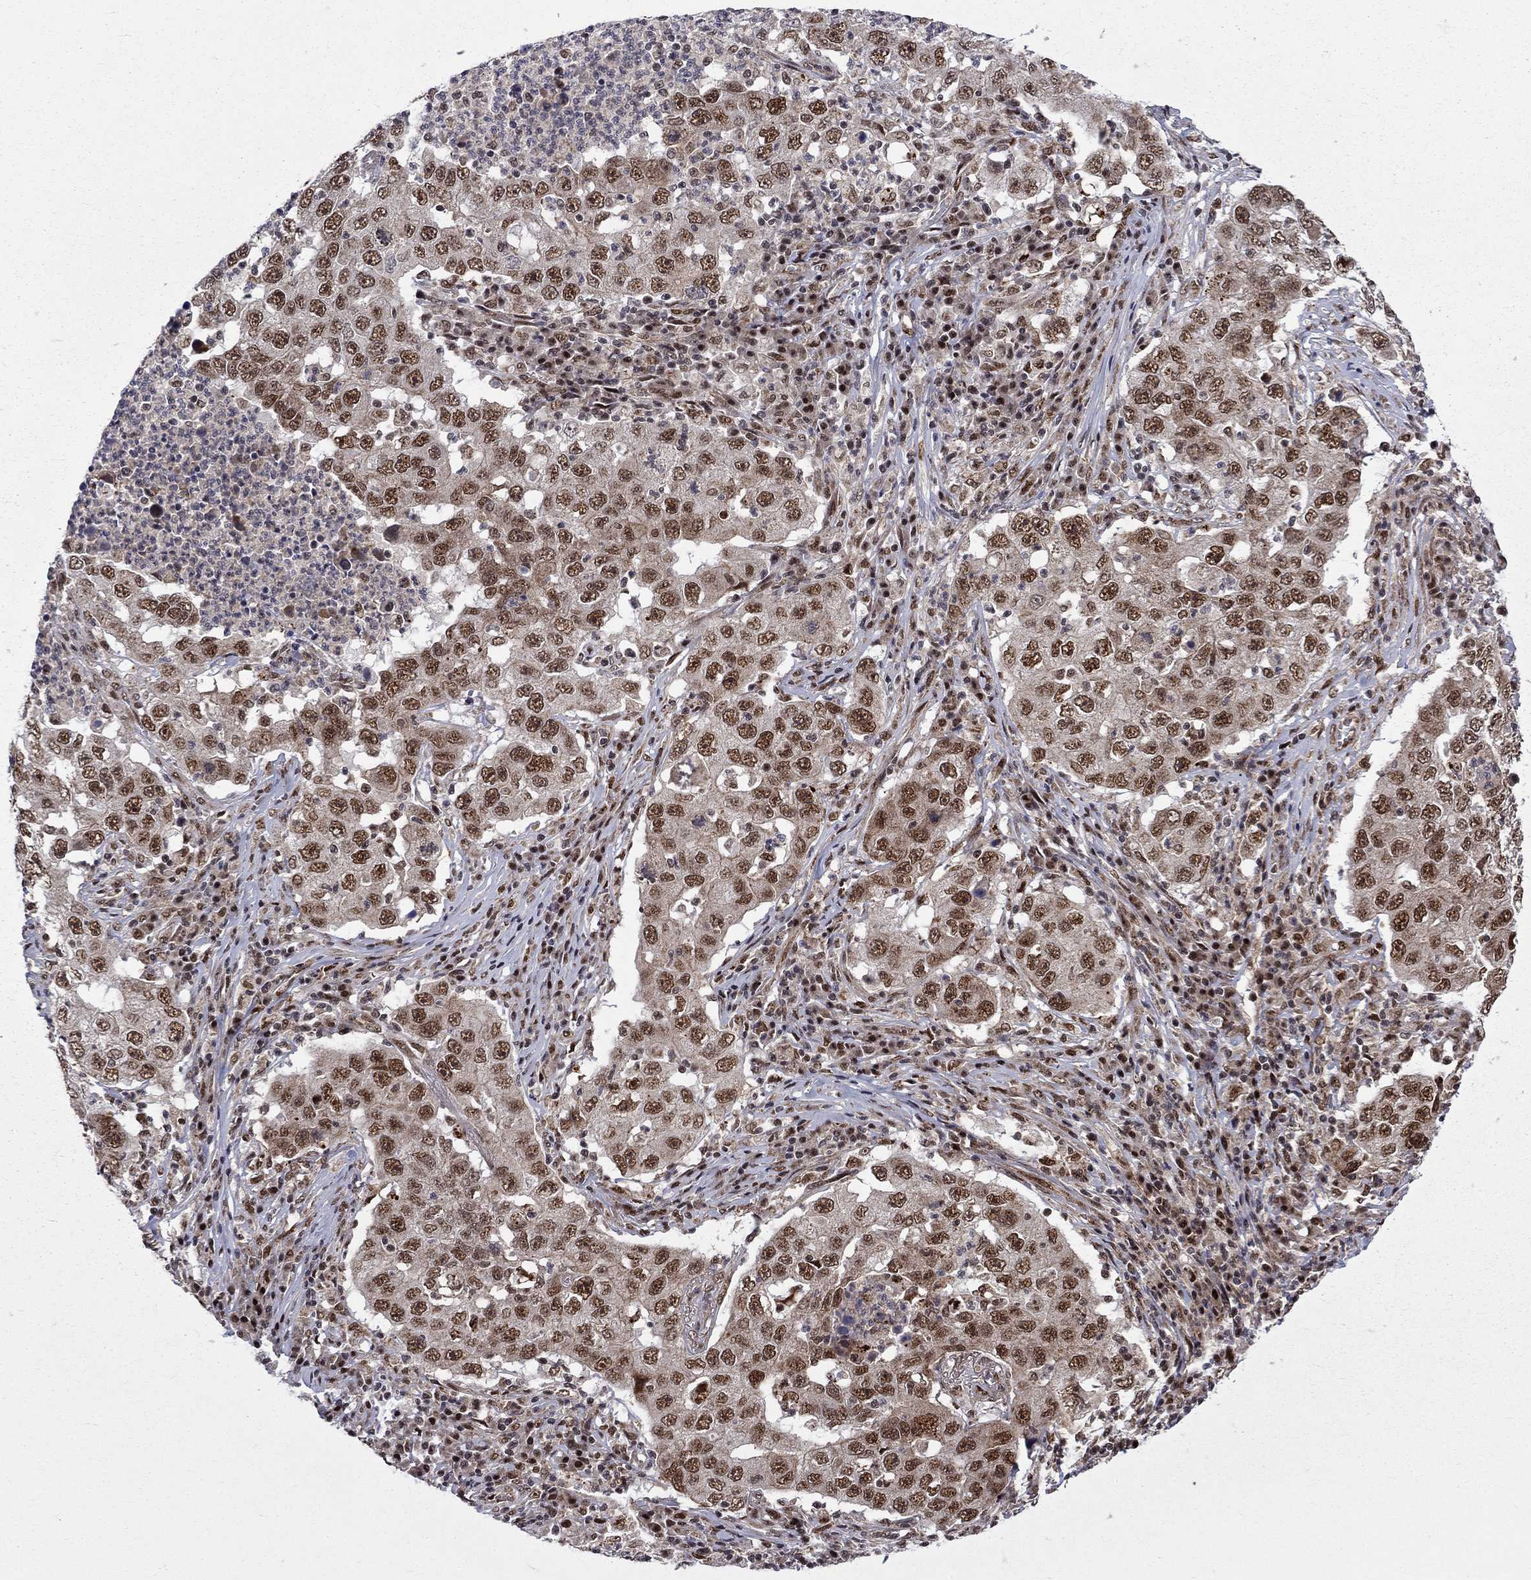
{"staining": {"intensity": "moderate", "quantity": "25%-75%", "location": "nuclear"}, "tissue": "lung cancer", "cell_type": "Tumor cells", "image_type": "cancer", "snomed": [{"axis": "morphology", "description": "Adenocarcinoma, NOS"}, {"axis": "topography", "description": "Lung"}], "caption": "The micrograph shows a brown stain indicating the presence of a protein in the nuclear of tumor cells in lung cancer.", "gene": "KPNA3", "patient": {"sex": "male", "age": 73}}